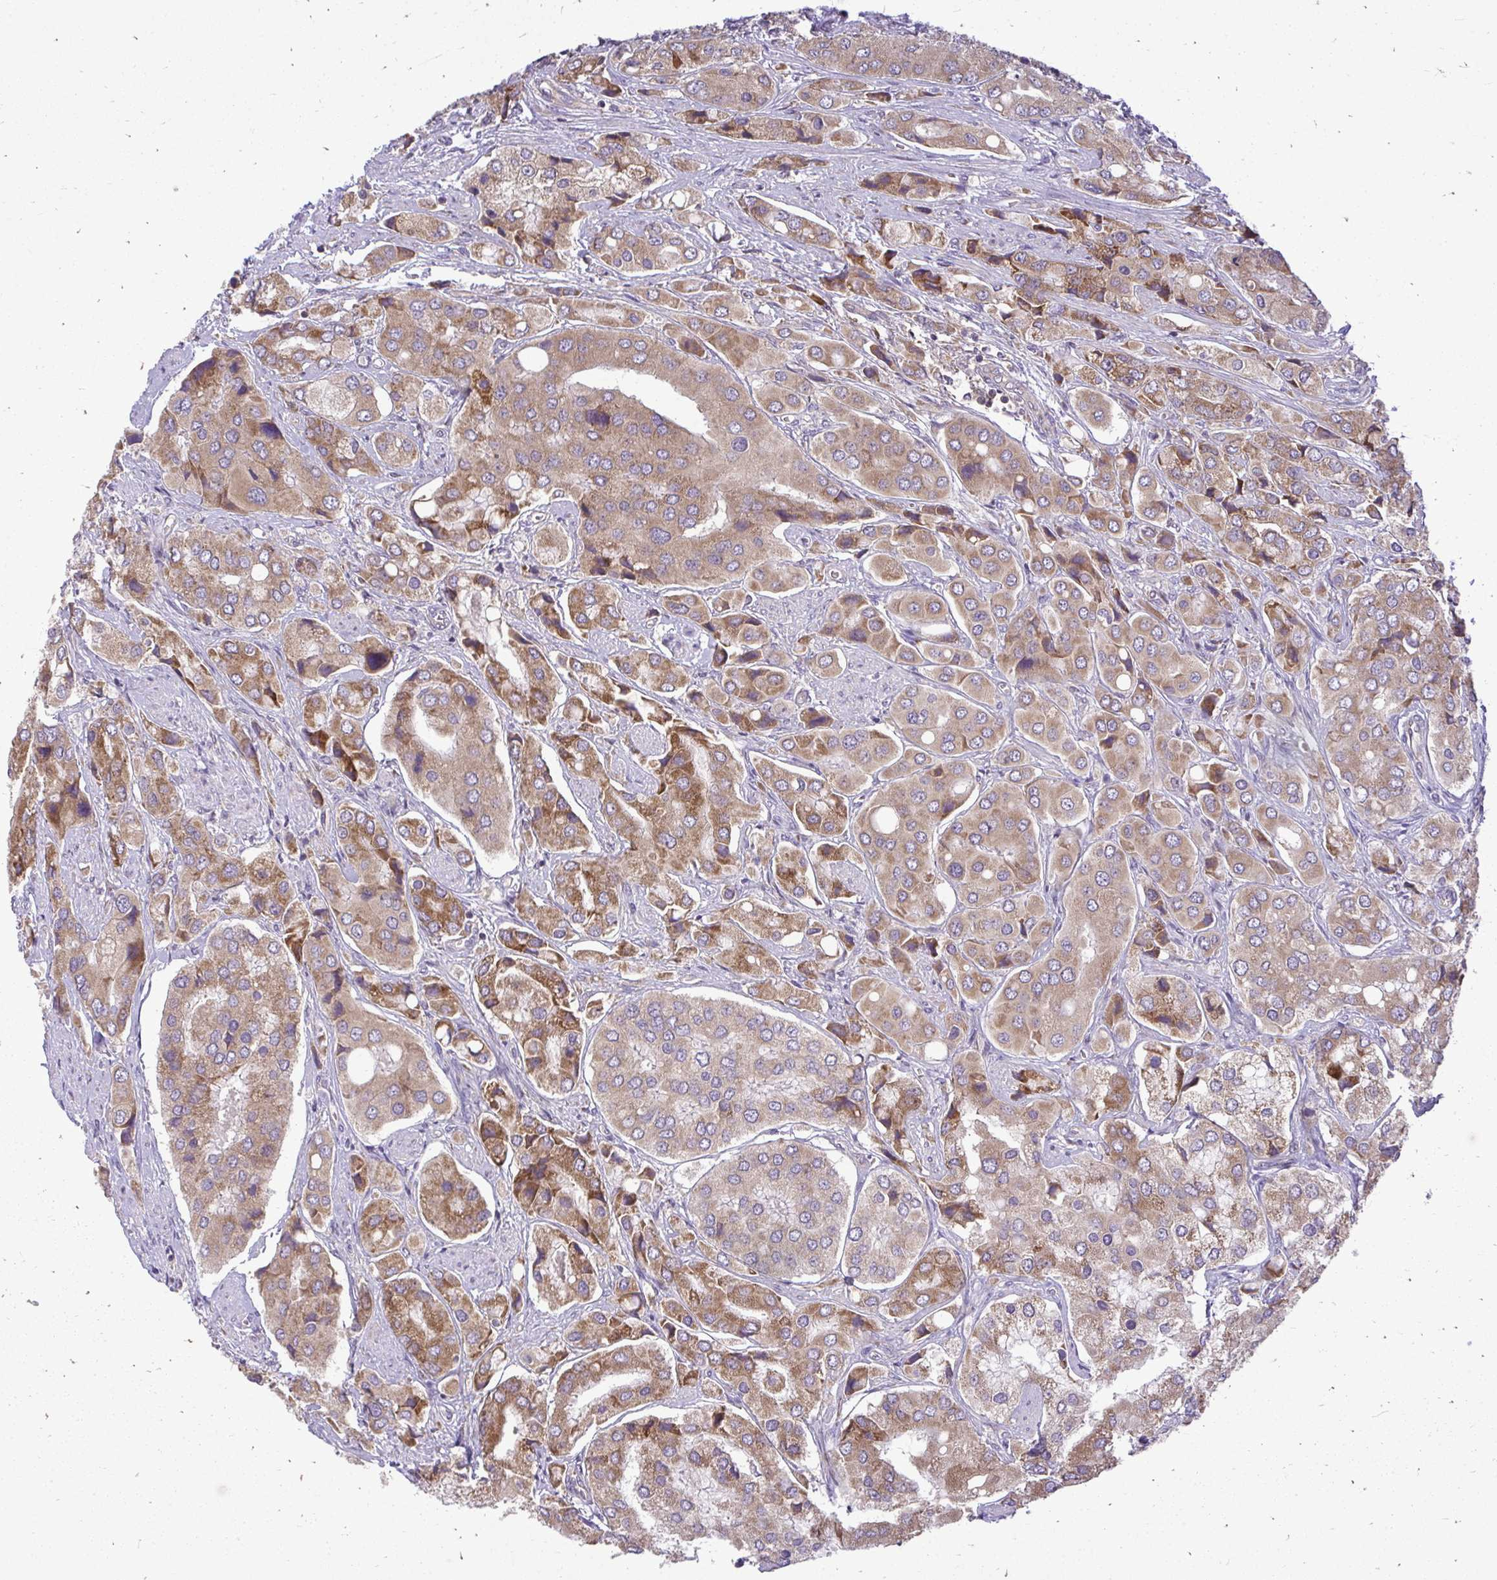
{"staining": {"intensity": "moderate", "quantity": ">75%", "location": "cytoplasmic/membranous"}, "tissue": "prostate cancer", "cell_type": "Tumor cells", "image_type": "cancer", "snomed": [{"axis": "morphology", "description": "Adenocarcinoma, Low grade"}, {"axis": "topography", "description": "Prostate"}], "caption": "Prostate cancer stained for a protein (brown) displays moderate cytoplasmic/membranous positive expression in approximately >75% of tumor cells.", "gene": "RPLP2", "patient": {"sex": "male", "age": 69}}